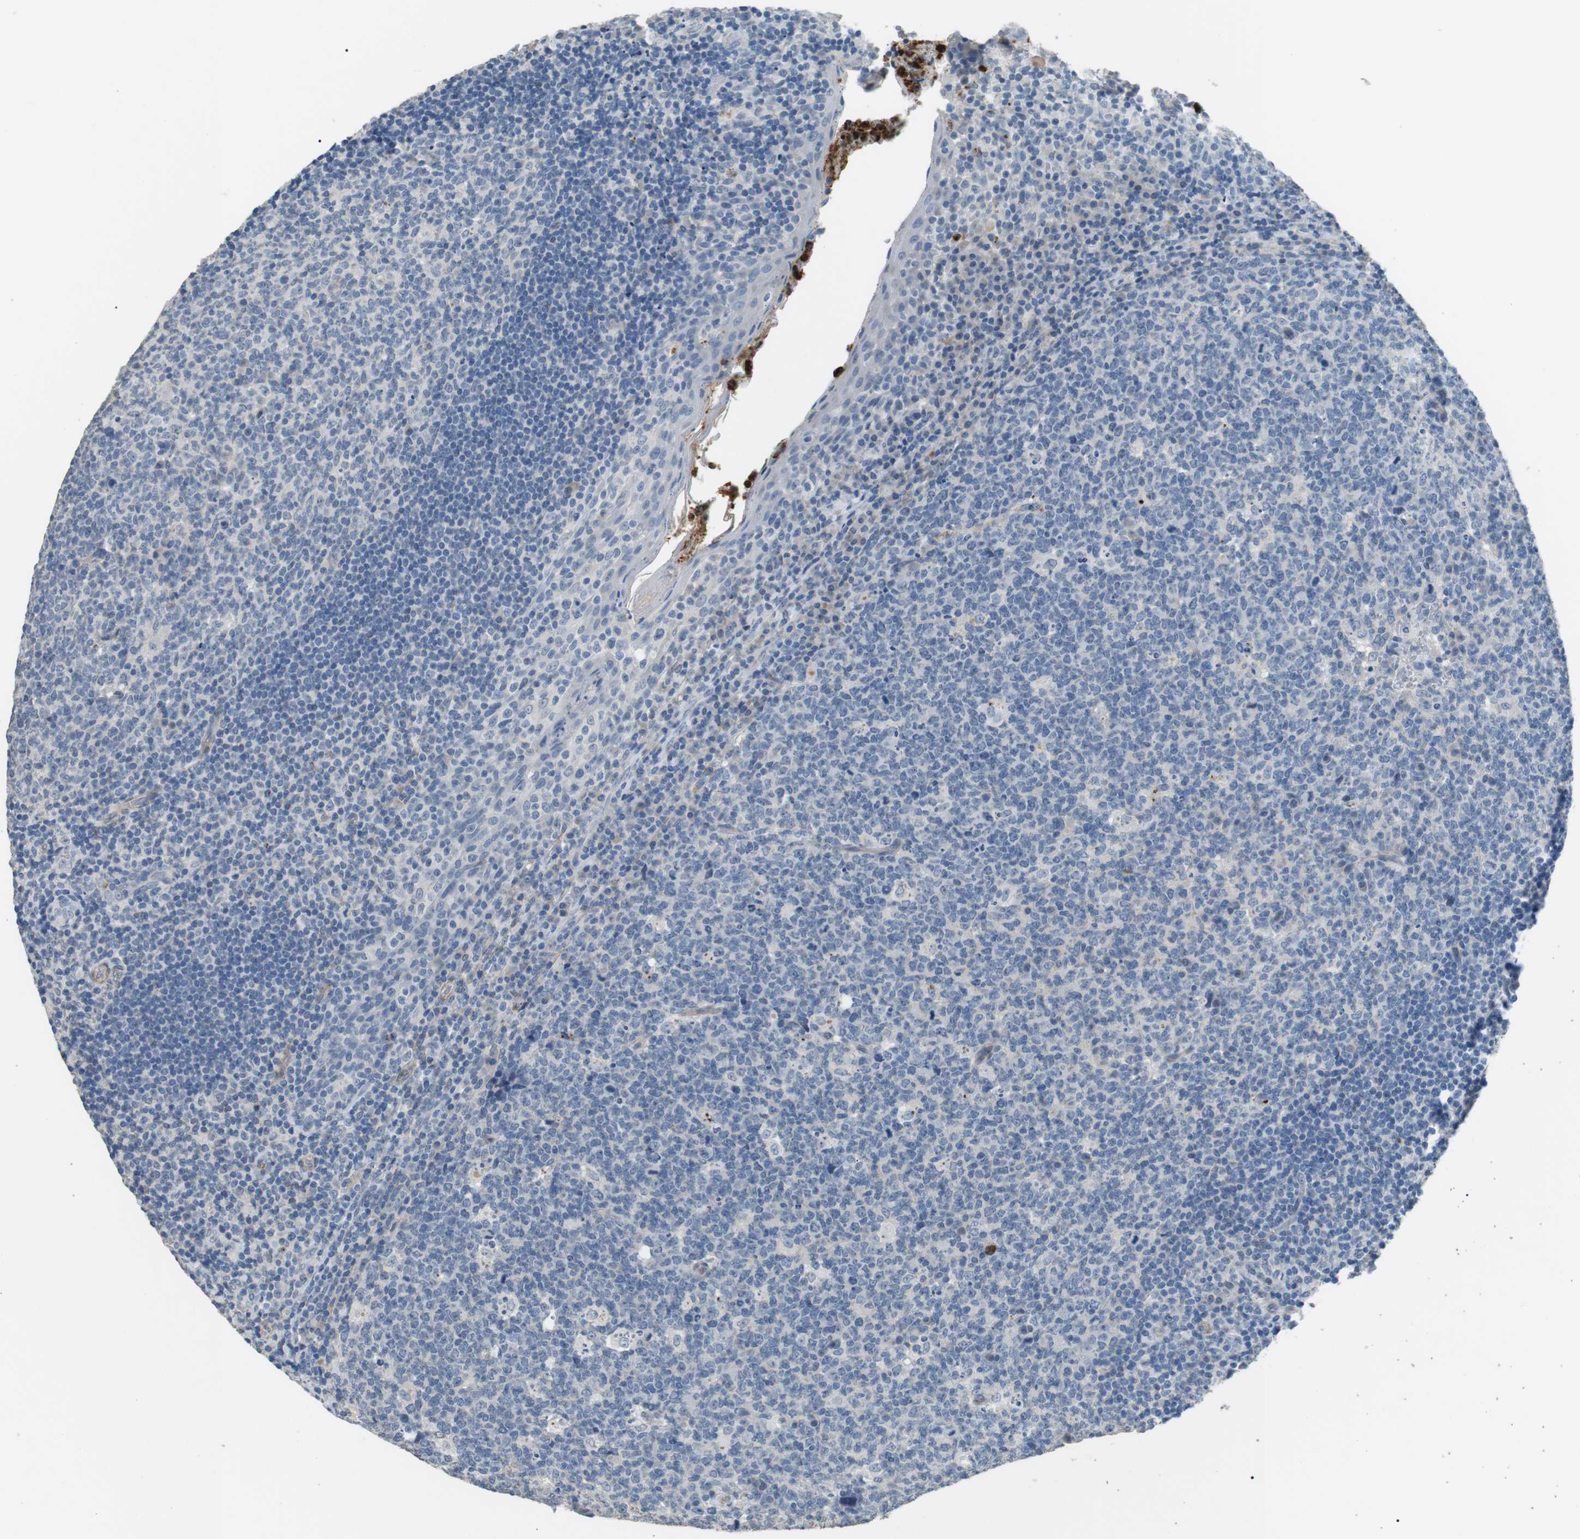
{"staining": {"intensity": "negative", "quantity": "none", "location": "none"}, "tissue": "tonsil", "cell_type": "Germinal center cells", "image_type": "normal", "snomed": [{"axis": "morphology", "description": "Normal tissue, NOS"}, {"axis": "topography", "description": "Tonsil"}], "caption": "Histopathology image shows no protein staining in germinal center cells of normal tonsil. (Brightfield microscopy of DAB (3,3'-diaminobenzidine) IHC at high magnification).", "gene": "GZMM", "patient": {"sex": "male", "age": 17}}